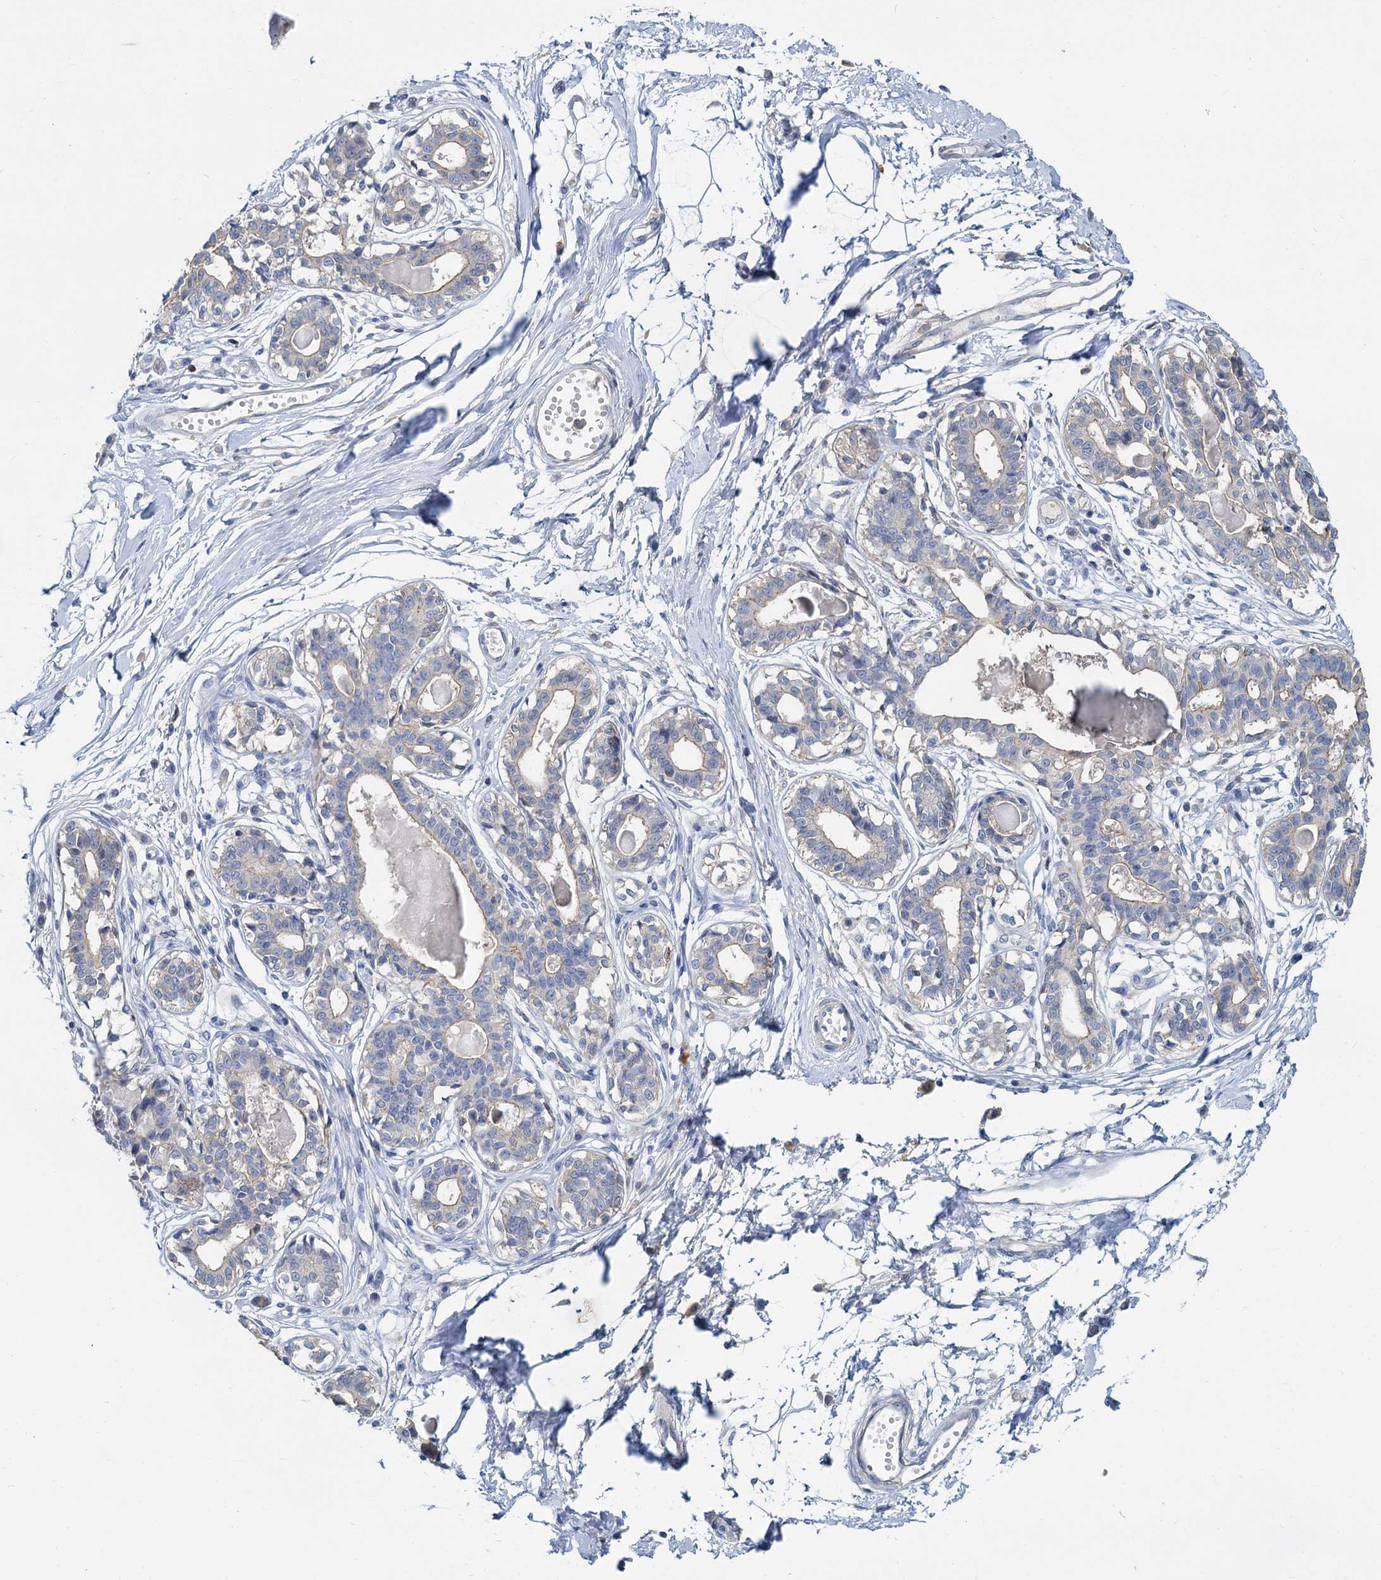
{"staining": {"intensity": "negative", "quantity": "none", "location": "none"}, "tissue": "breast", "cell_type": "Adipocytes", "image_type": "normal", "snomed": [{"axis": "morphology", "description": "Normal tissue, NOS"}, {"axis": "topography", "description": "Breast"}], "caption": "Immunohistochemistry (IHC) micrograph of benign human breast stained for a protein (brown), which displays no positivity in adipocytes.", "gene": "ACSM3", "patient": {"sex": "female", "age": 45}}